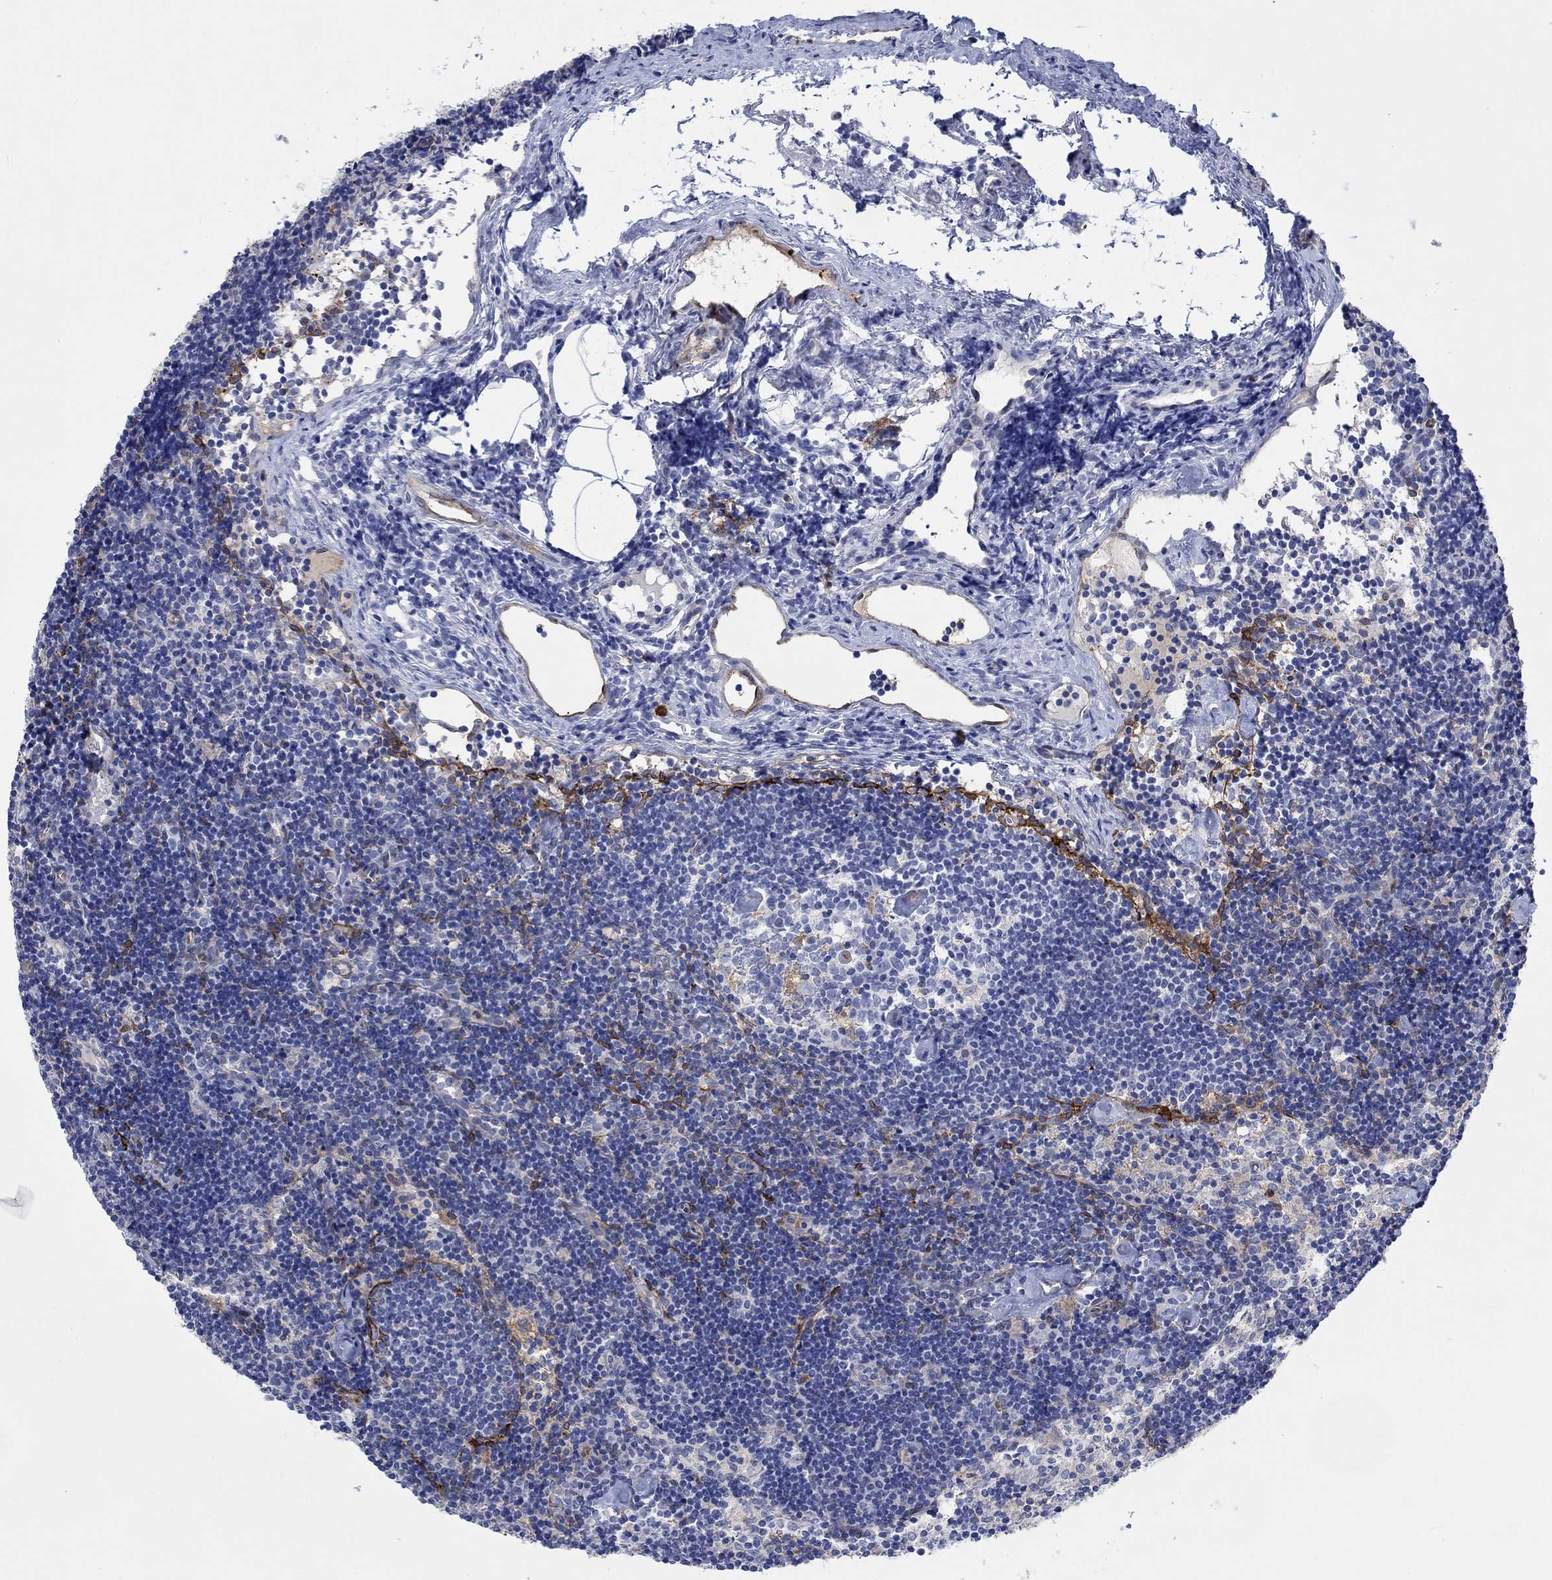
{"staining": {"intensity": "negative", "quantity": "none", "location": "none"}, "tissue": "lymph node", "cell_type": "Germinal center cells", "image_type": "normal", "snomed": [{"axis": "morphology", "description": "Normal tissue, NOS"}, {"axis": "topography", "description": "Lymph node"}], "caption": "IHC micrograph of unremarkable lymph node: lymph node stained with DAB displays no significant protein expression in germinal center cells. (Stains: DAB immunohistochemistry (IHC) with hematoxylin counter stain, Microscopy: brightfield microscopy at high magnification).", "gene": "TGM2", "patient": {"sex": "female", "age": 42}}